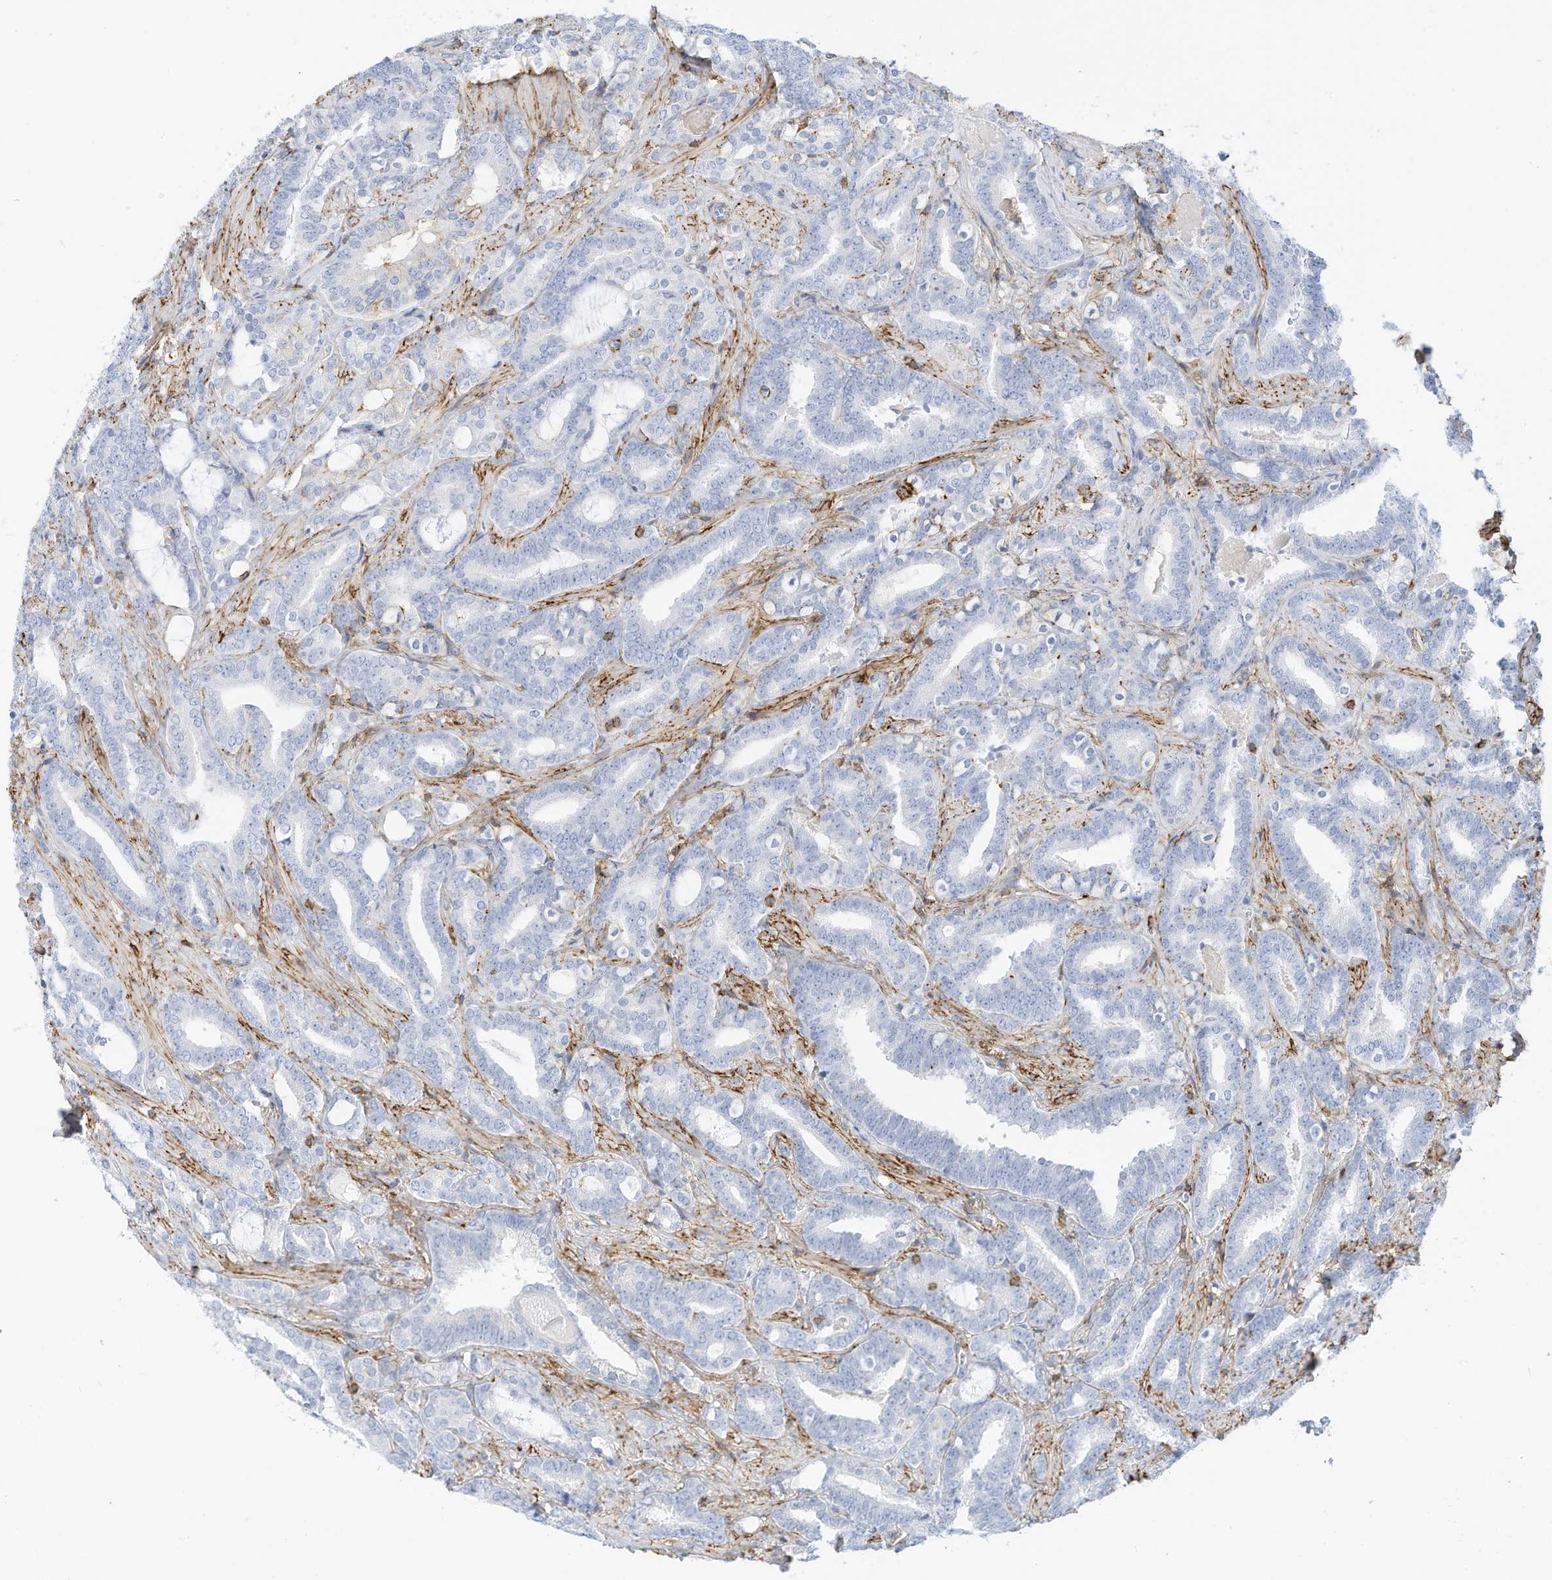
{"staining": {"intensity": "negative", "quantity": "none", "location": "none"}, "tissue": "prostate cancer", "cell_type": "Tumor cells", "image_type": "cancer", "snomed": [{"axis": "morphology", "description": "Adenocarcinoma, High grade"}, {"axis": "topography", "description": "Prostate and seminal vesicle, NOS"}], "caption": "Protein analysis of prostate high-grade adenocarcinoma displays no significant positivity in tumor cells.", "gene": "TXNDC9", "patient": {"sex": "male", "age": 67}}